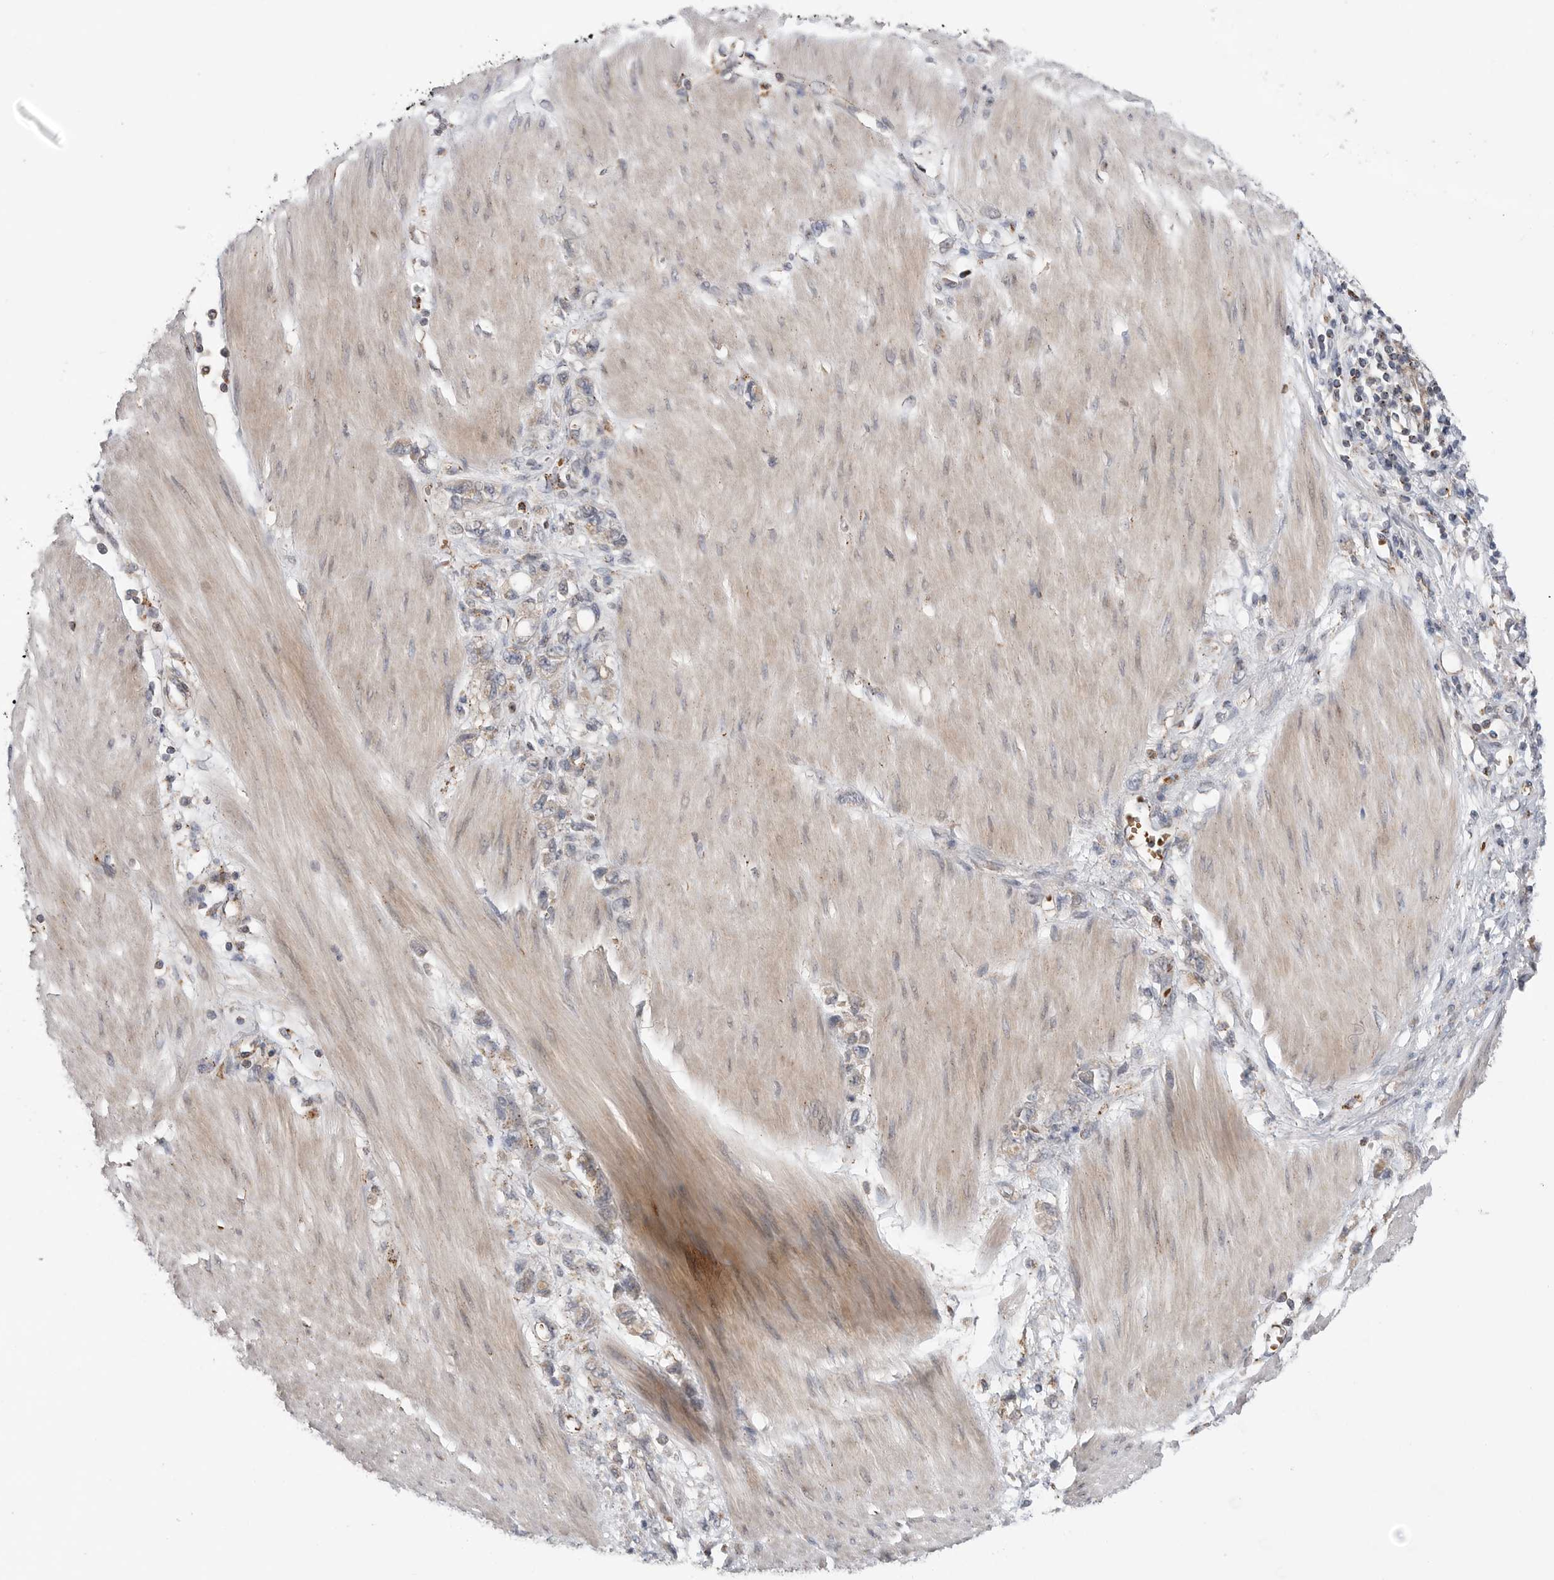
{"staining": {"intensity": "weak", "quantity": "<25%", "location": "cytoplasmic/membranous"}, "tissue": "stomach cancer", "cell_type": "Tumor cells", "image_type": "cancer", "snomed": [{"axis": "morphology", "description": "Adenocarcinoma, NOS"}, {"axis": "topography", "description": "Stomach"}], "caption": "DAB immunohistochemical staining of human adenocarcinoma (stomach) exhibits no significant expression in tumor cells.", "gene": "GALNS", "patient": {"sex": "female", "age": 76}}